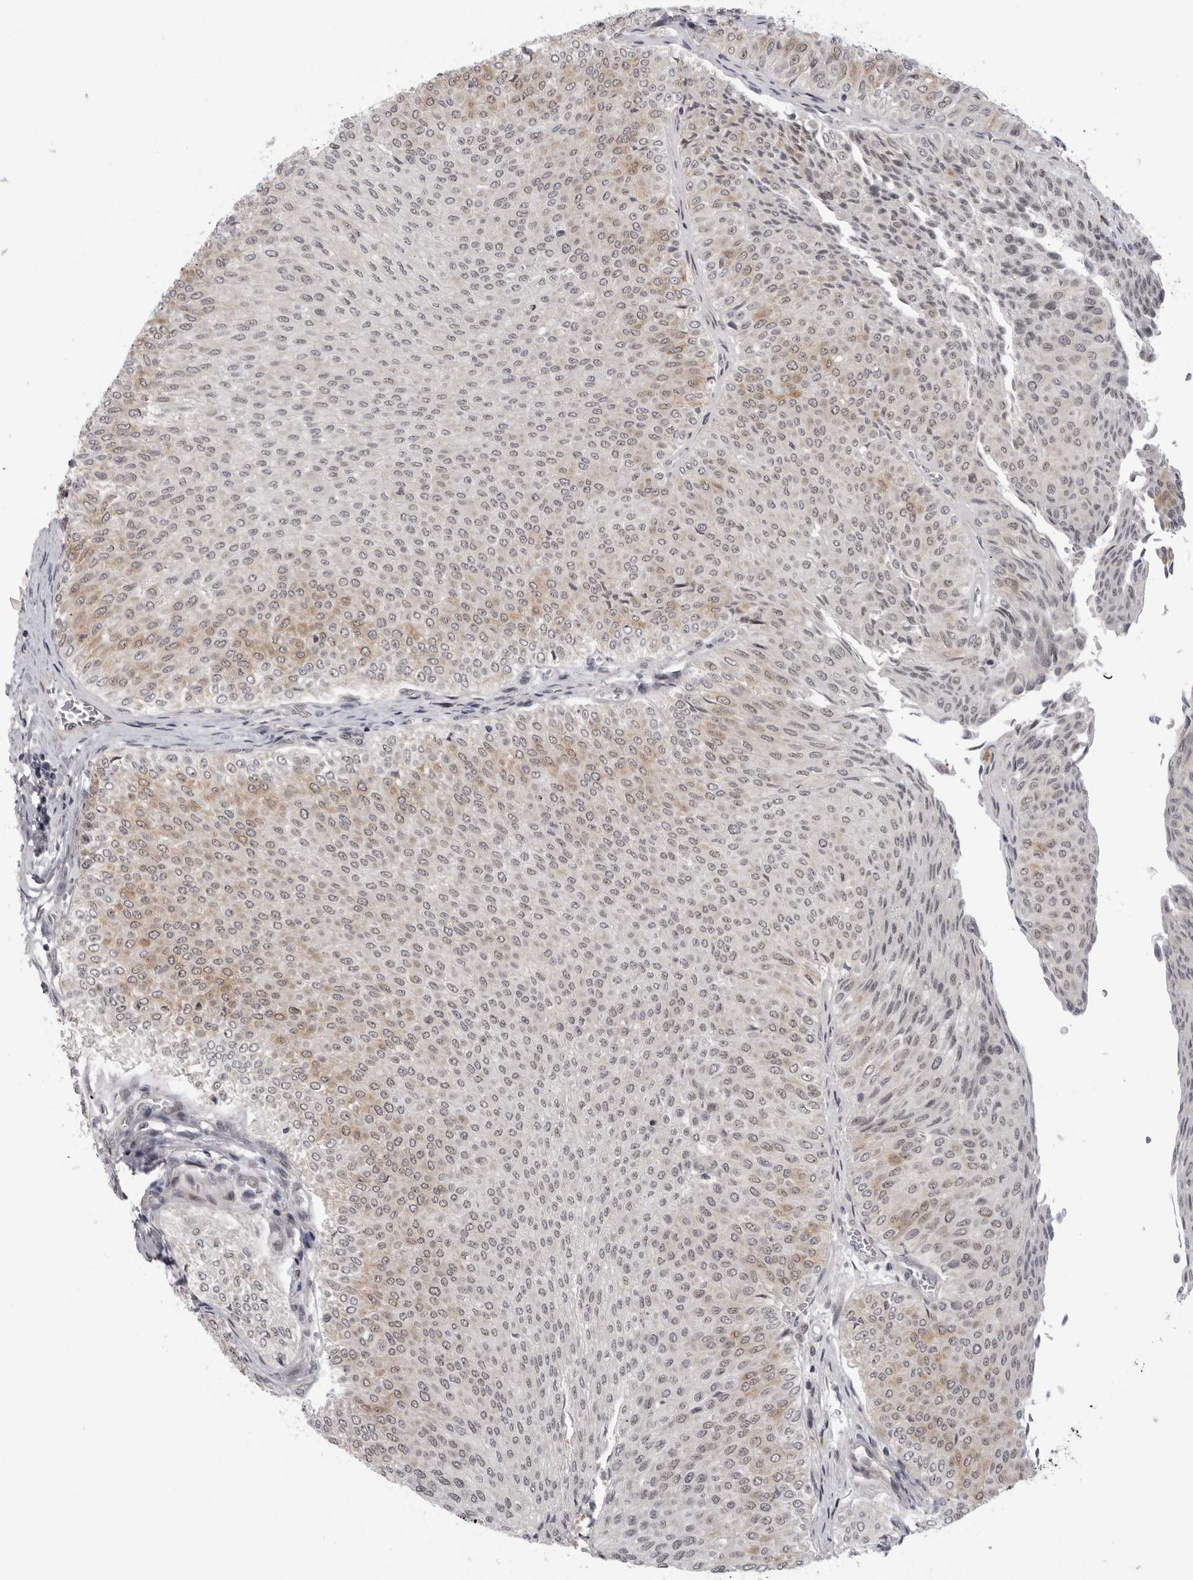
{"staining": {"intensity": "weak", "quantity": ">75%", "location": "cytoplasmic/membranous,nuclear"}, "tissue": "urothelial cancer", "cell_type": "Tumor cells", "image_type": "cancer", "snomed": [{"axis": "morphology", "description": "Urothelial carcinoma, Low grade"}, {"axis": "topography", "description": "Urinary bladder"}], "caption": "Urothelial cancer tissue demonstrates weak cytoplasmic/membranous and nuclear positivity in about >75% of tumor cells", "gene": "ALPK2", "patient": {"sex": "male", "age": 78}}